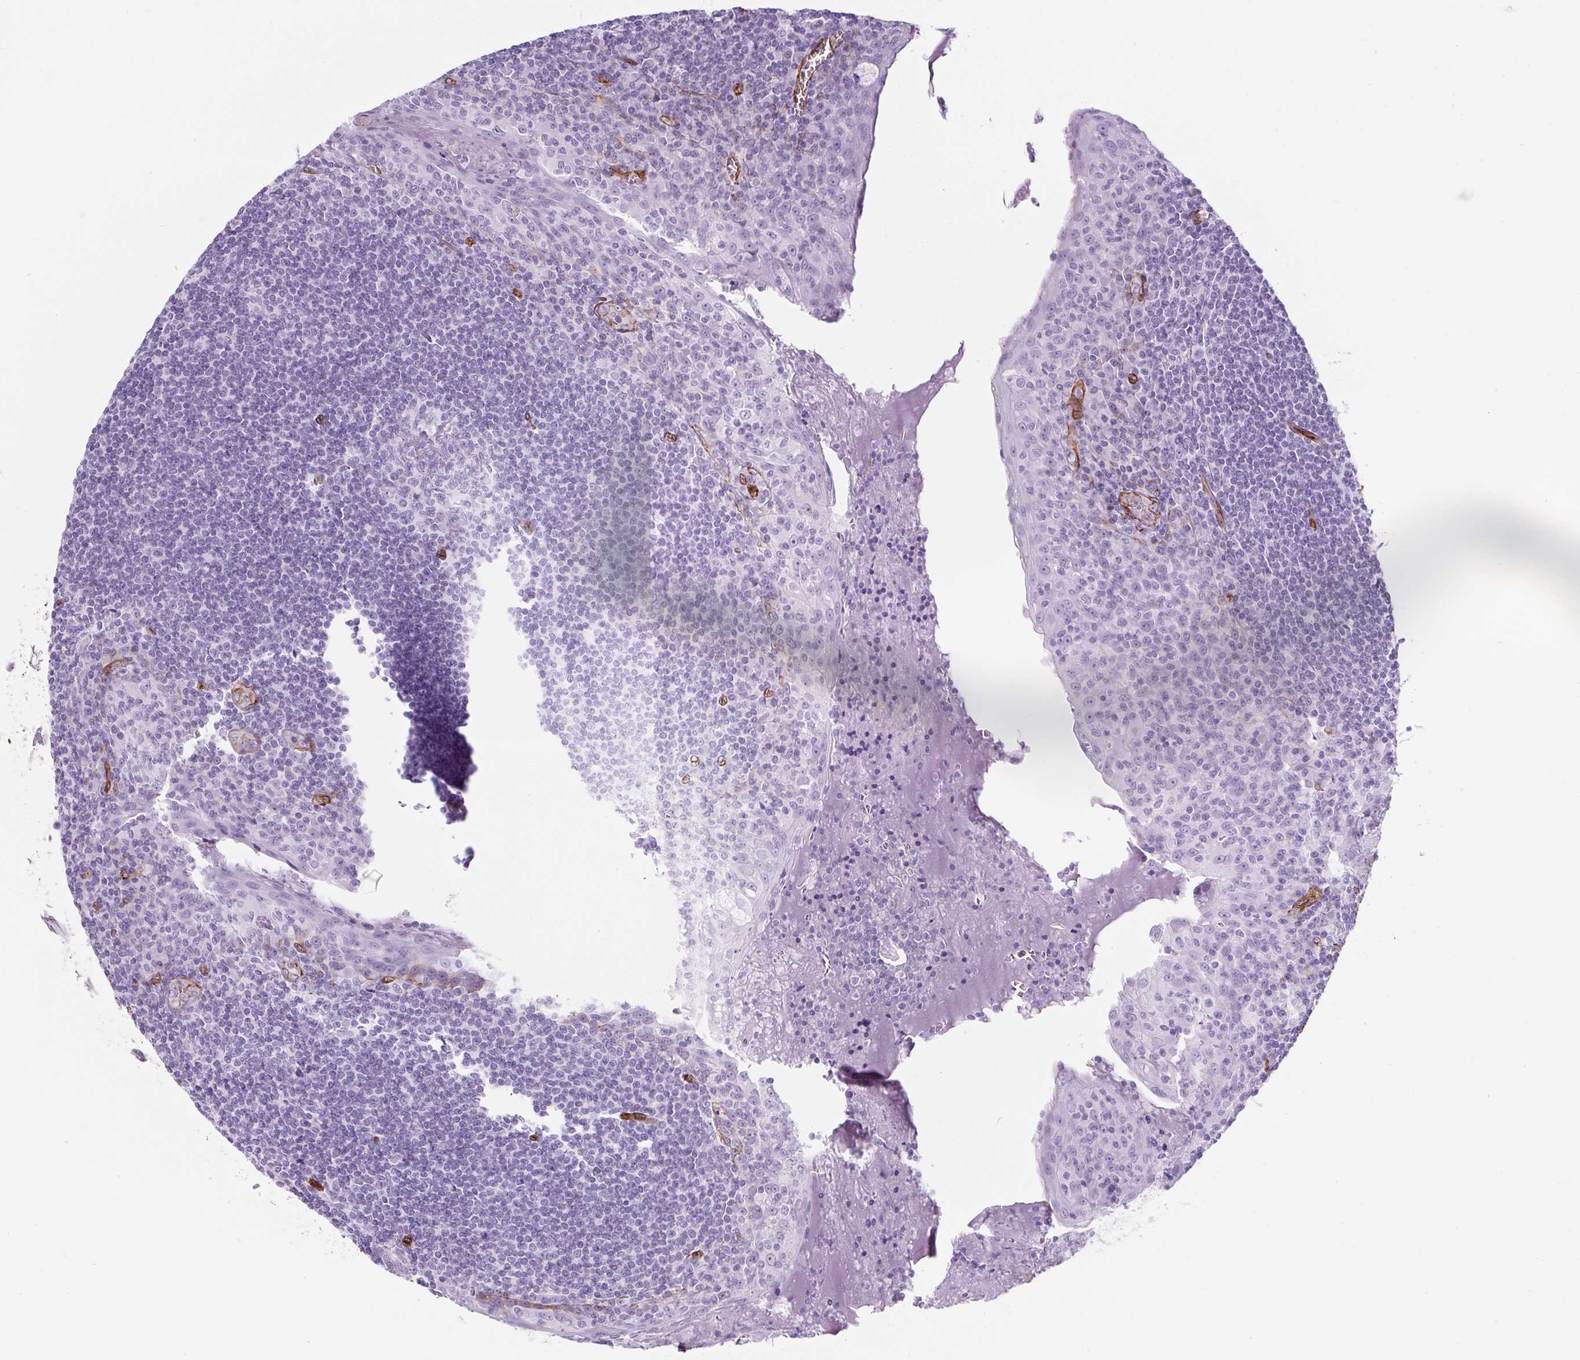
{"staining": {"intensity": "negative", "quantity": "none", "location": "none"}, "tissue": "tonsil", "cell_type": "Germinal center cells", "image_type": "normal", "snomed": [{"axis": "morphology", "description": "Normal tissue, NOS"}, {"axis": "topography", "description": "Tonsil"}], "caption": "Immunohistochemistry (IHC) histopathology image of benign tonsil stained for a protein (brown), which displays no positivity in germinal center cells. Nuclei are stained in blue.", "gene": "CAVIN3", "patient": {"sex": "male", "age": 27}}